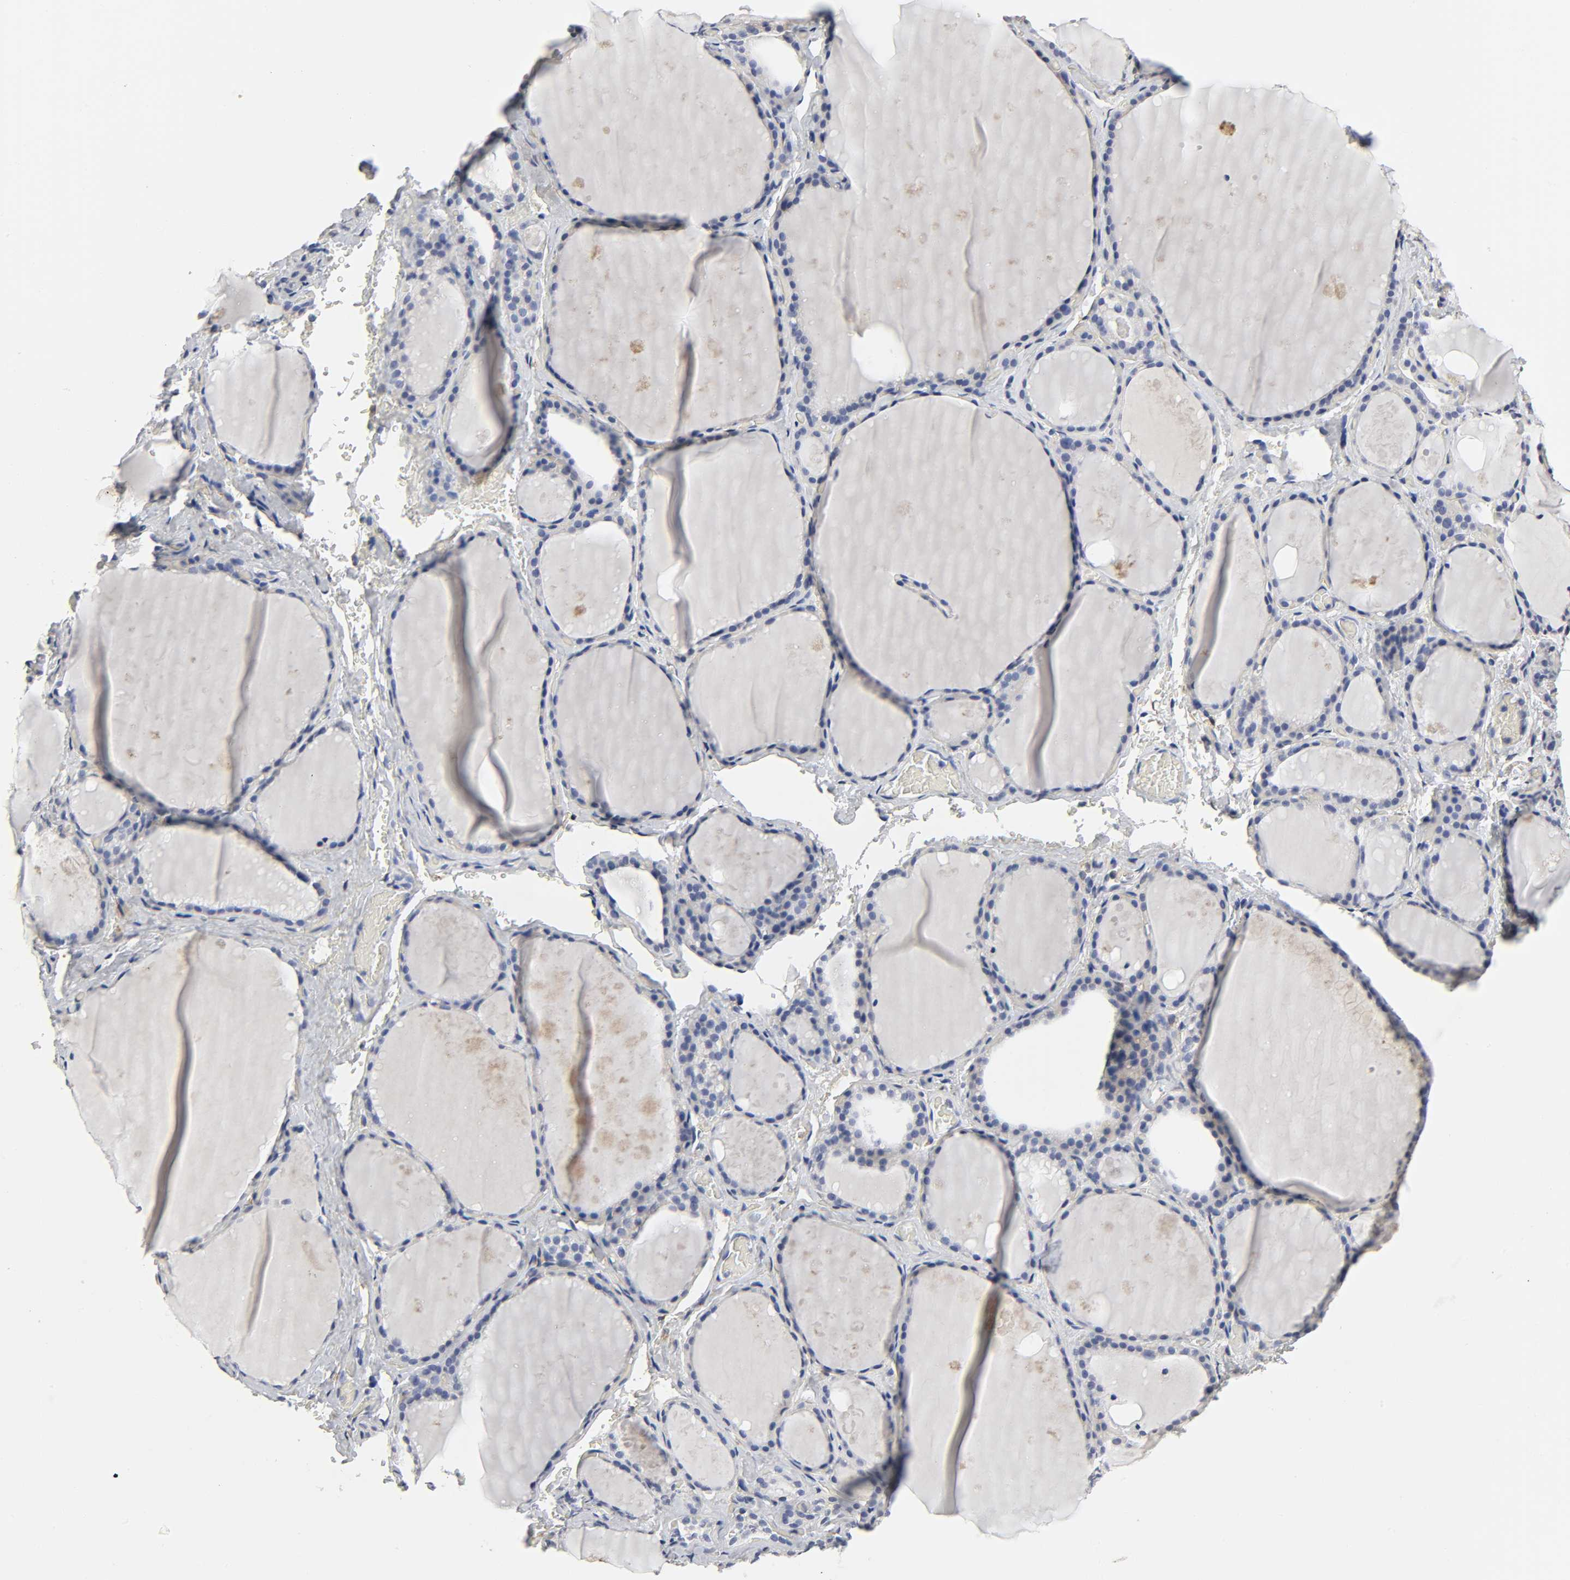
{"staining": {"intensity": "negative", "quantity": "none", "location": "none"}, "tissue": "thyroid gland", "cell_type": "Glandular cells", "image_type": "normal", "snomed": [{"axis": "morphology", "description": "Normal tissue, NOS"}, {"axis": "topography", "description": "Thyroid gland"}], "caption": "Protein analysis of unremarkable thyroid gland reveals no significant positivity in glandular cells.", "gene": "LRP1", "patient": {"sex": "male", "age": 61}}